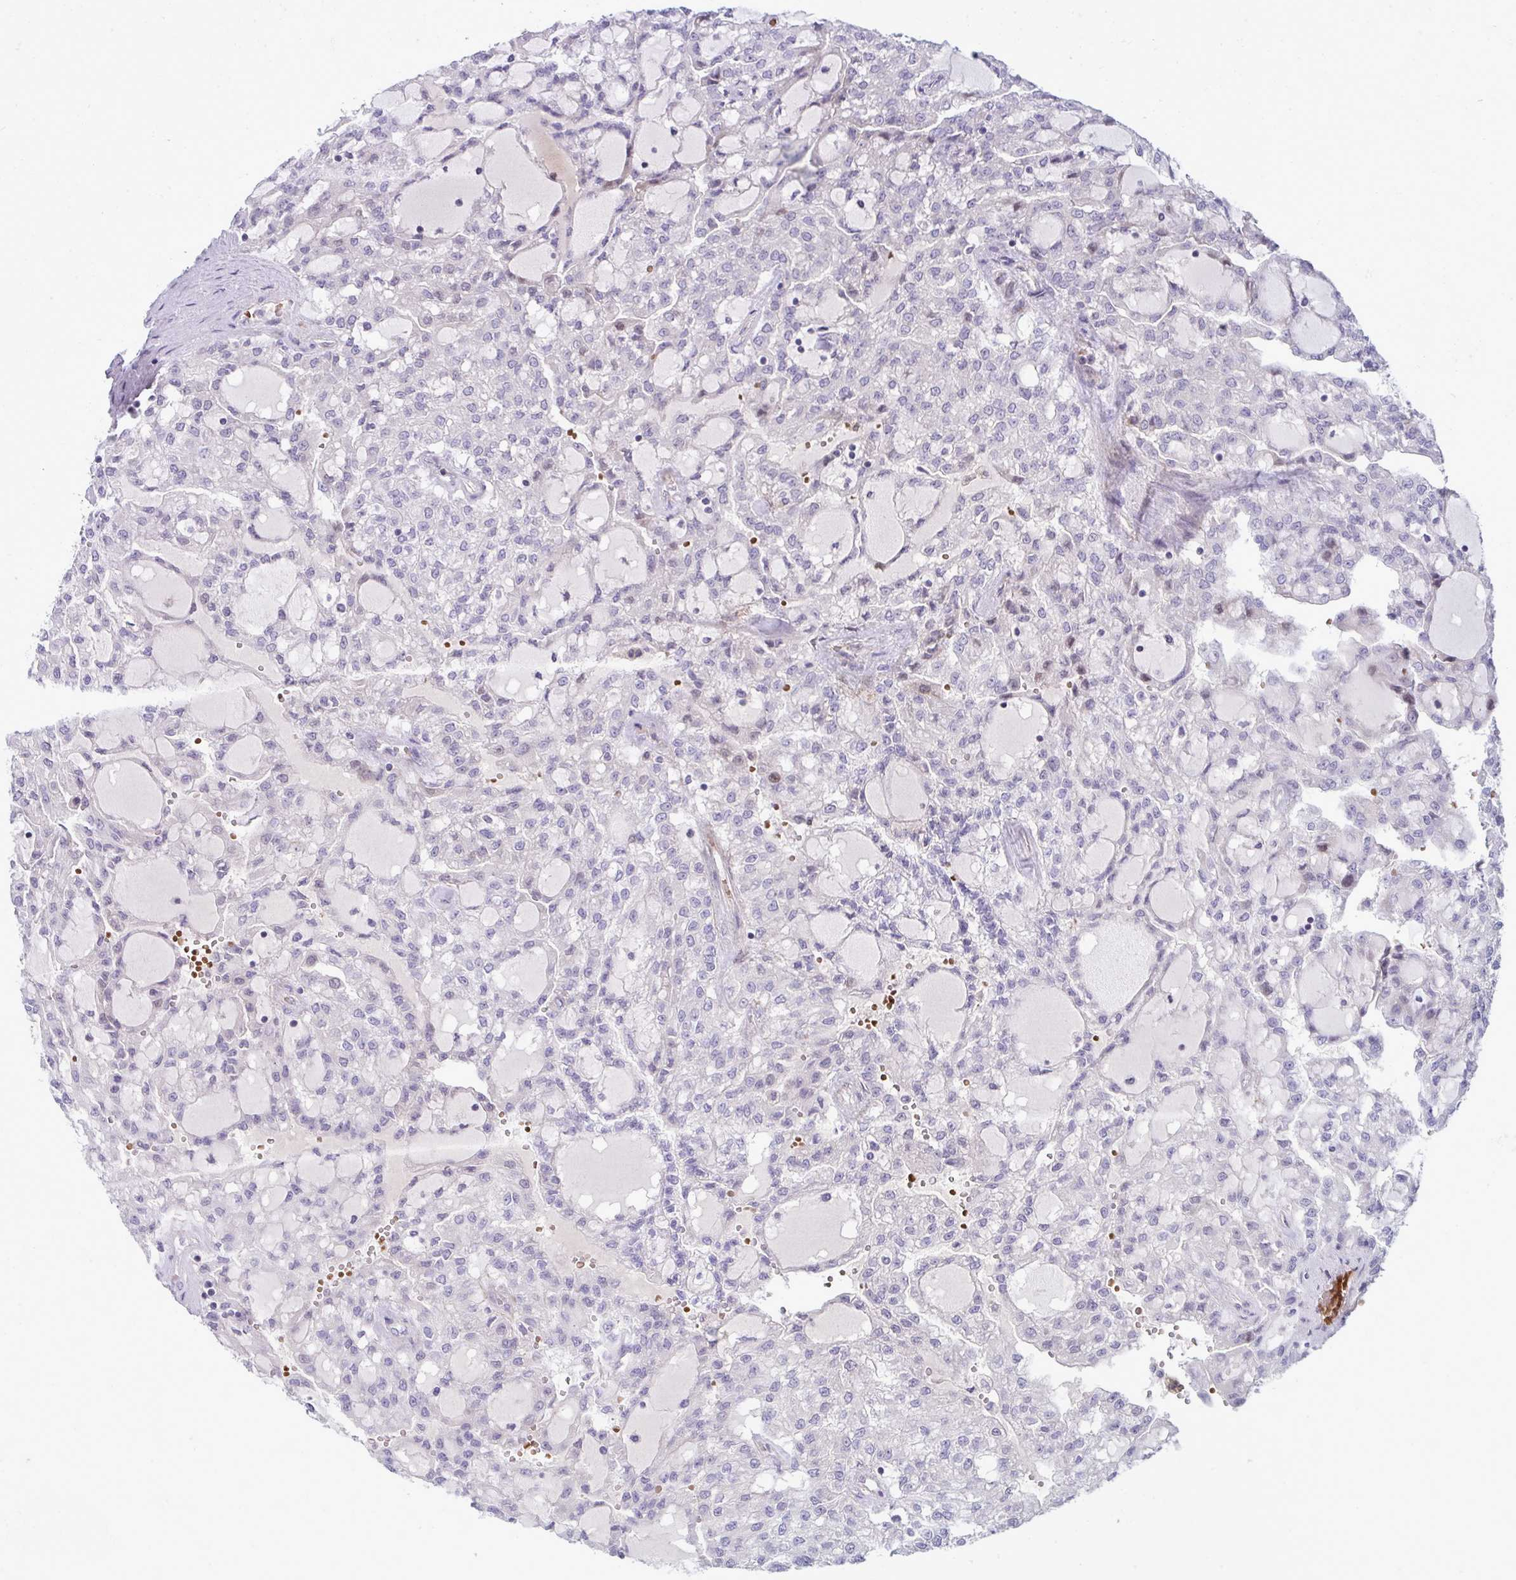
{"staining": {"intensity": "negative", "quantity": "none", "location": "none"}, "tissue": "renal cancer", "cell_type": "Tumor cells", "image_type": "cancer", "snomed": [{"axis": "morphology", "description": "Adenocarcinoma, NOS"}, {"axis": "topography", "description": "Kidney"}], "caption": "Image shows no significant protein staining in tumor cells of renal cancer.", "gene": "SLC14A1", "patient": {"sex": "male", "age": 63}}